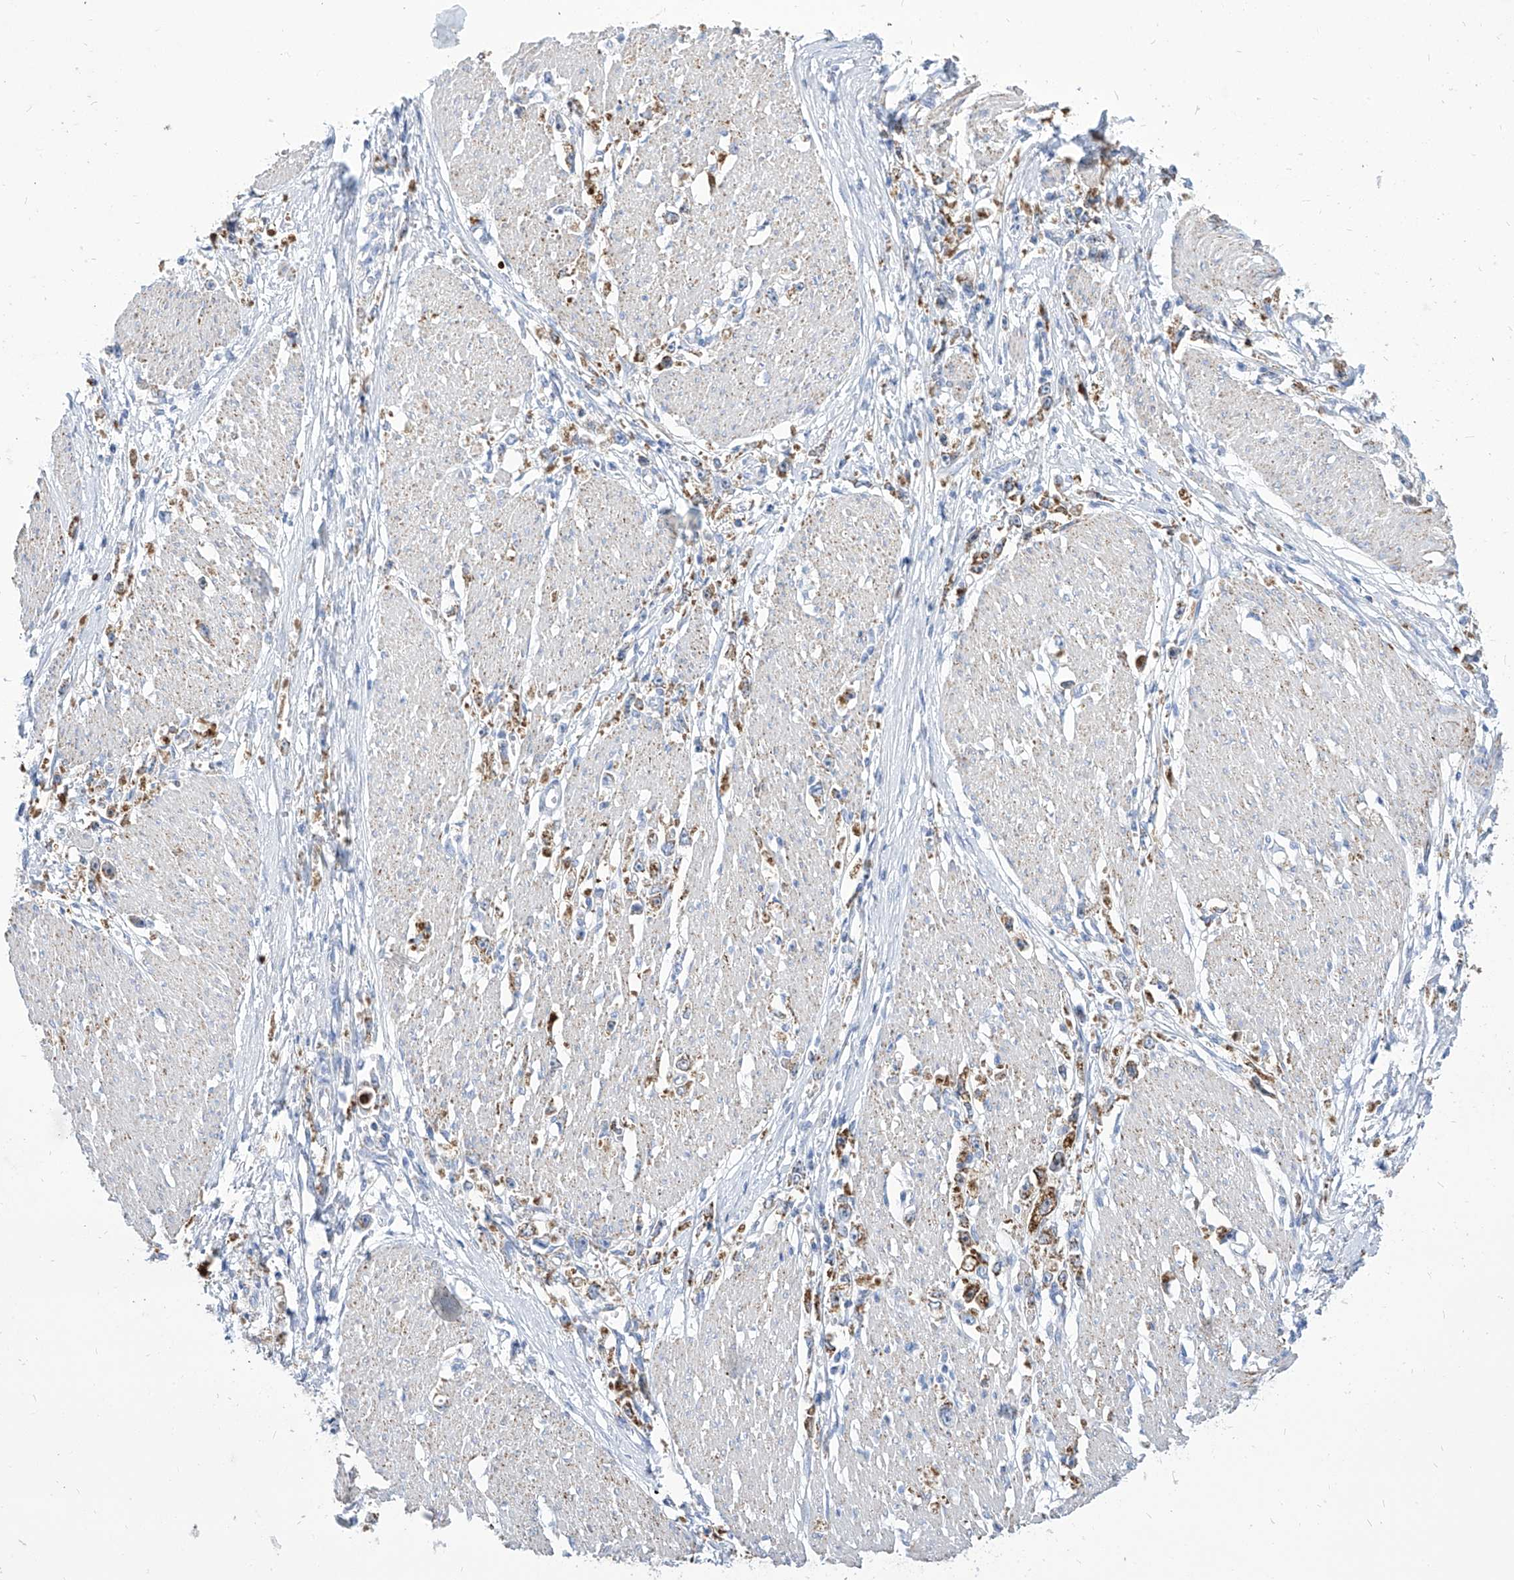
{"staining": {"intensity": "moderate", "quantity": ">75%", "location": "cytoplasmic/membranous"}, "tissue": "stomach cancer", "cell_type": "Tumor cells", "image_type": "cancer", "snomed": [{"axis": "morphology", "description": "Adenocarcinoma, NOS"}, {"axis": "topography", "description": "Stomach"}], "caption": "Protein positivity by immunohistochemistry reveals moderate cytoplasmic/membranous expression in about >75% of tumor cells in stomach cancer (adenocarcinoma). (DAB = brown stain, brightfield microscopy at high magnification).", "gene": "COQ3", "patient": {"sex": "female", "age": 59}}